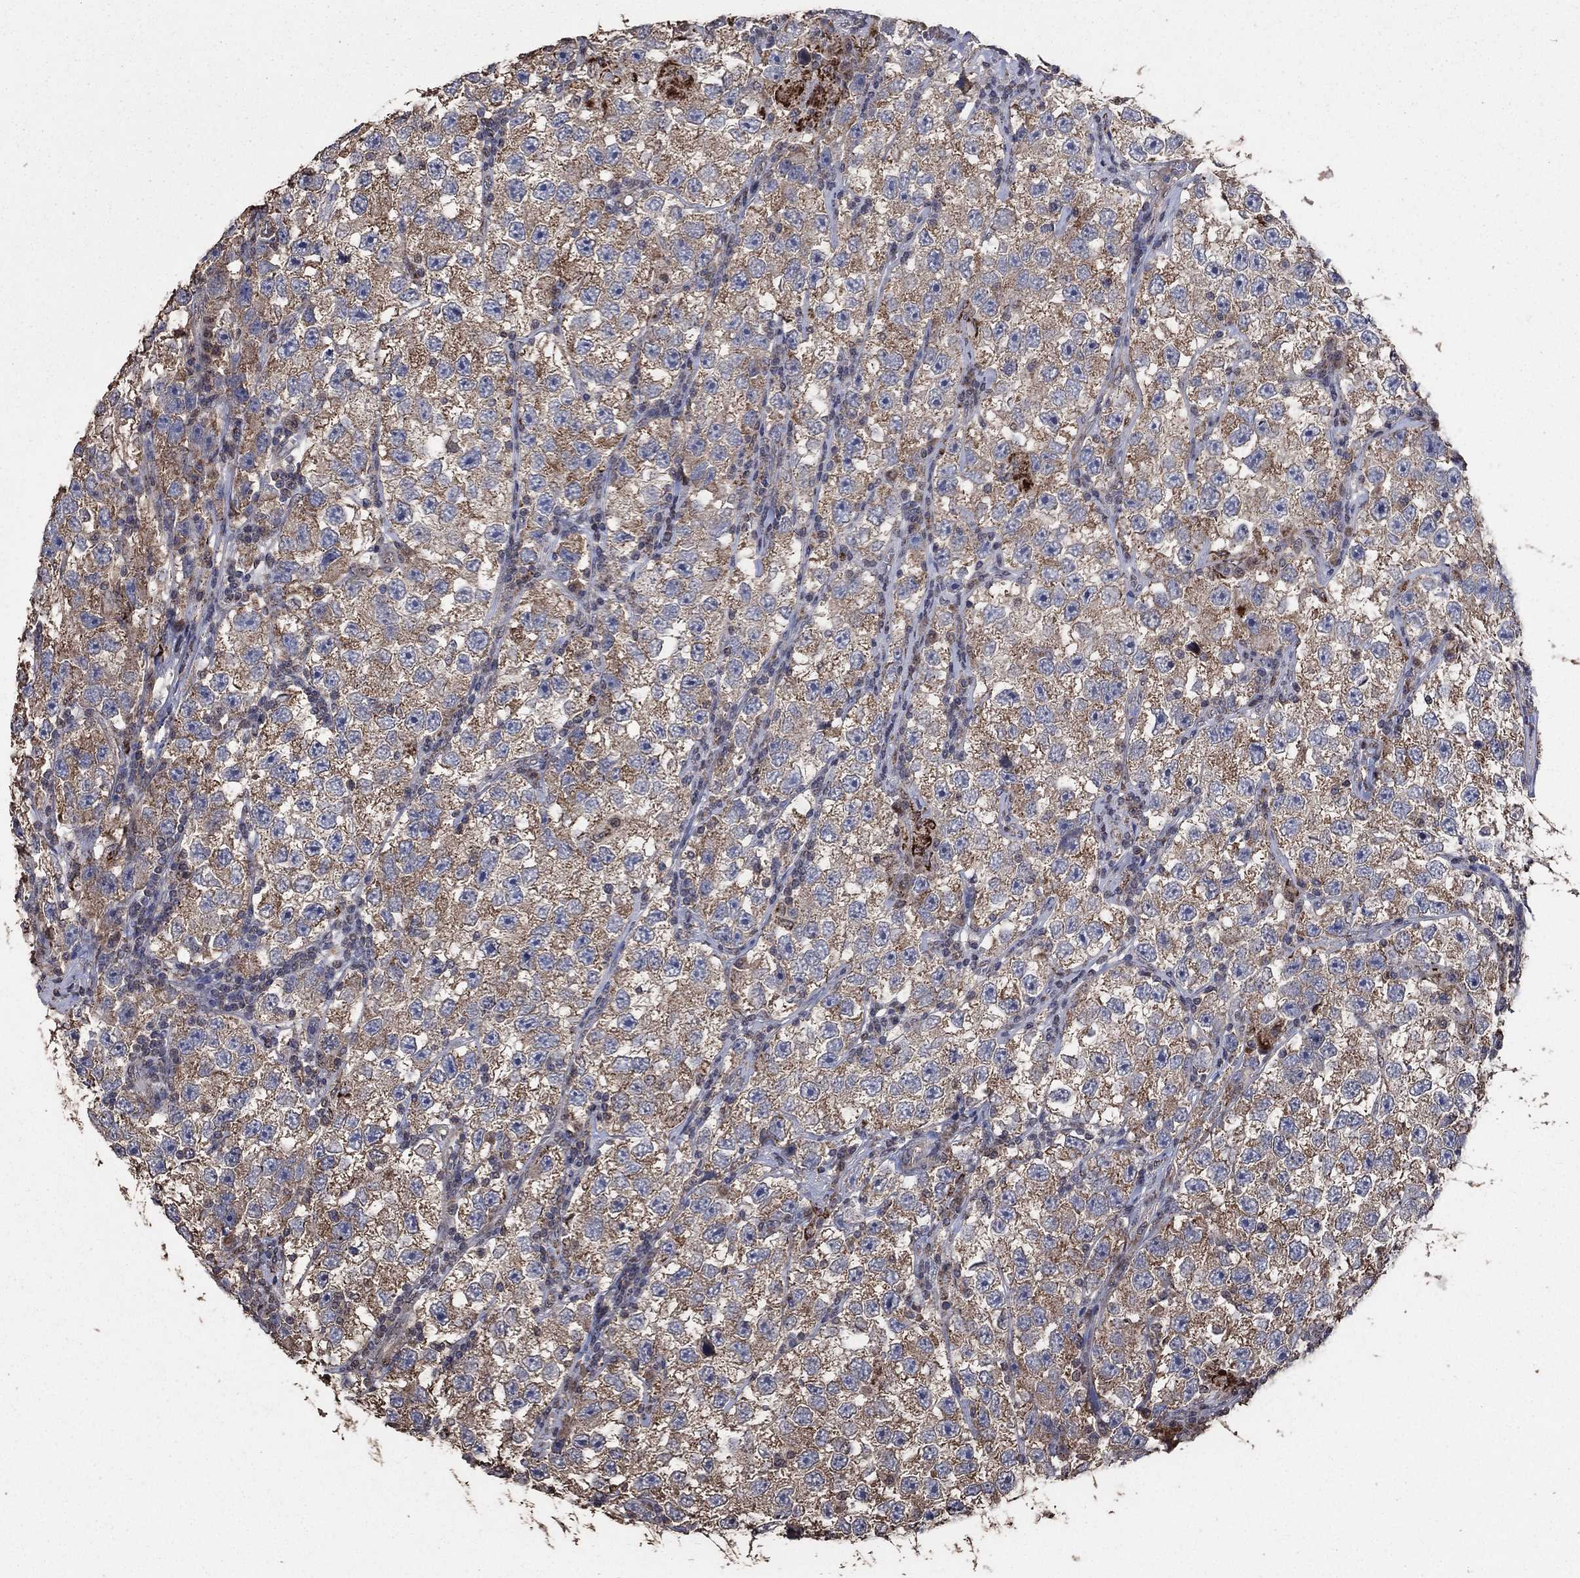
{"staining": {"intensity": "moderate", "quantity": ">75%", "location": "cytoplasmic/membranous"}, "tissue": "testis cancer", "cell_type": "Tumor cells", "image_type": "cancer", "snomed": [{"axis": "morphology", "description": "Seminoma, NOS"}, {"axis": "topography", "description": "Testis"}], "caption": "A high-resolution histopathology image shows IHC staining of testis cancer, which exhibits moderate cytoplasmic/membranous expression in approximately >75% of tumor cells.", "gene": "MRPS24", "patient": {"sex": "male", "age": 26}}